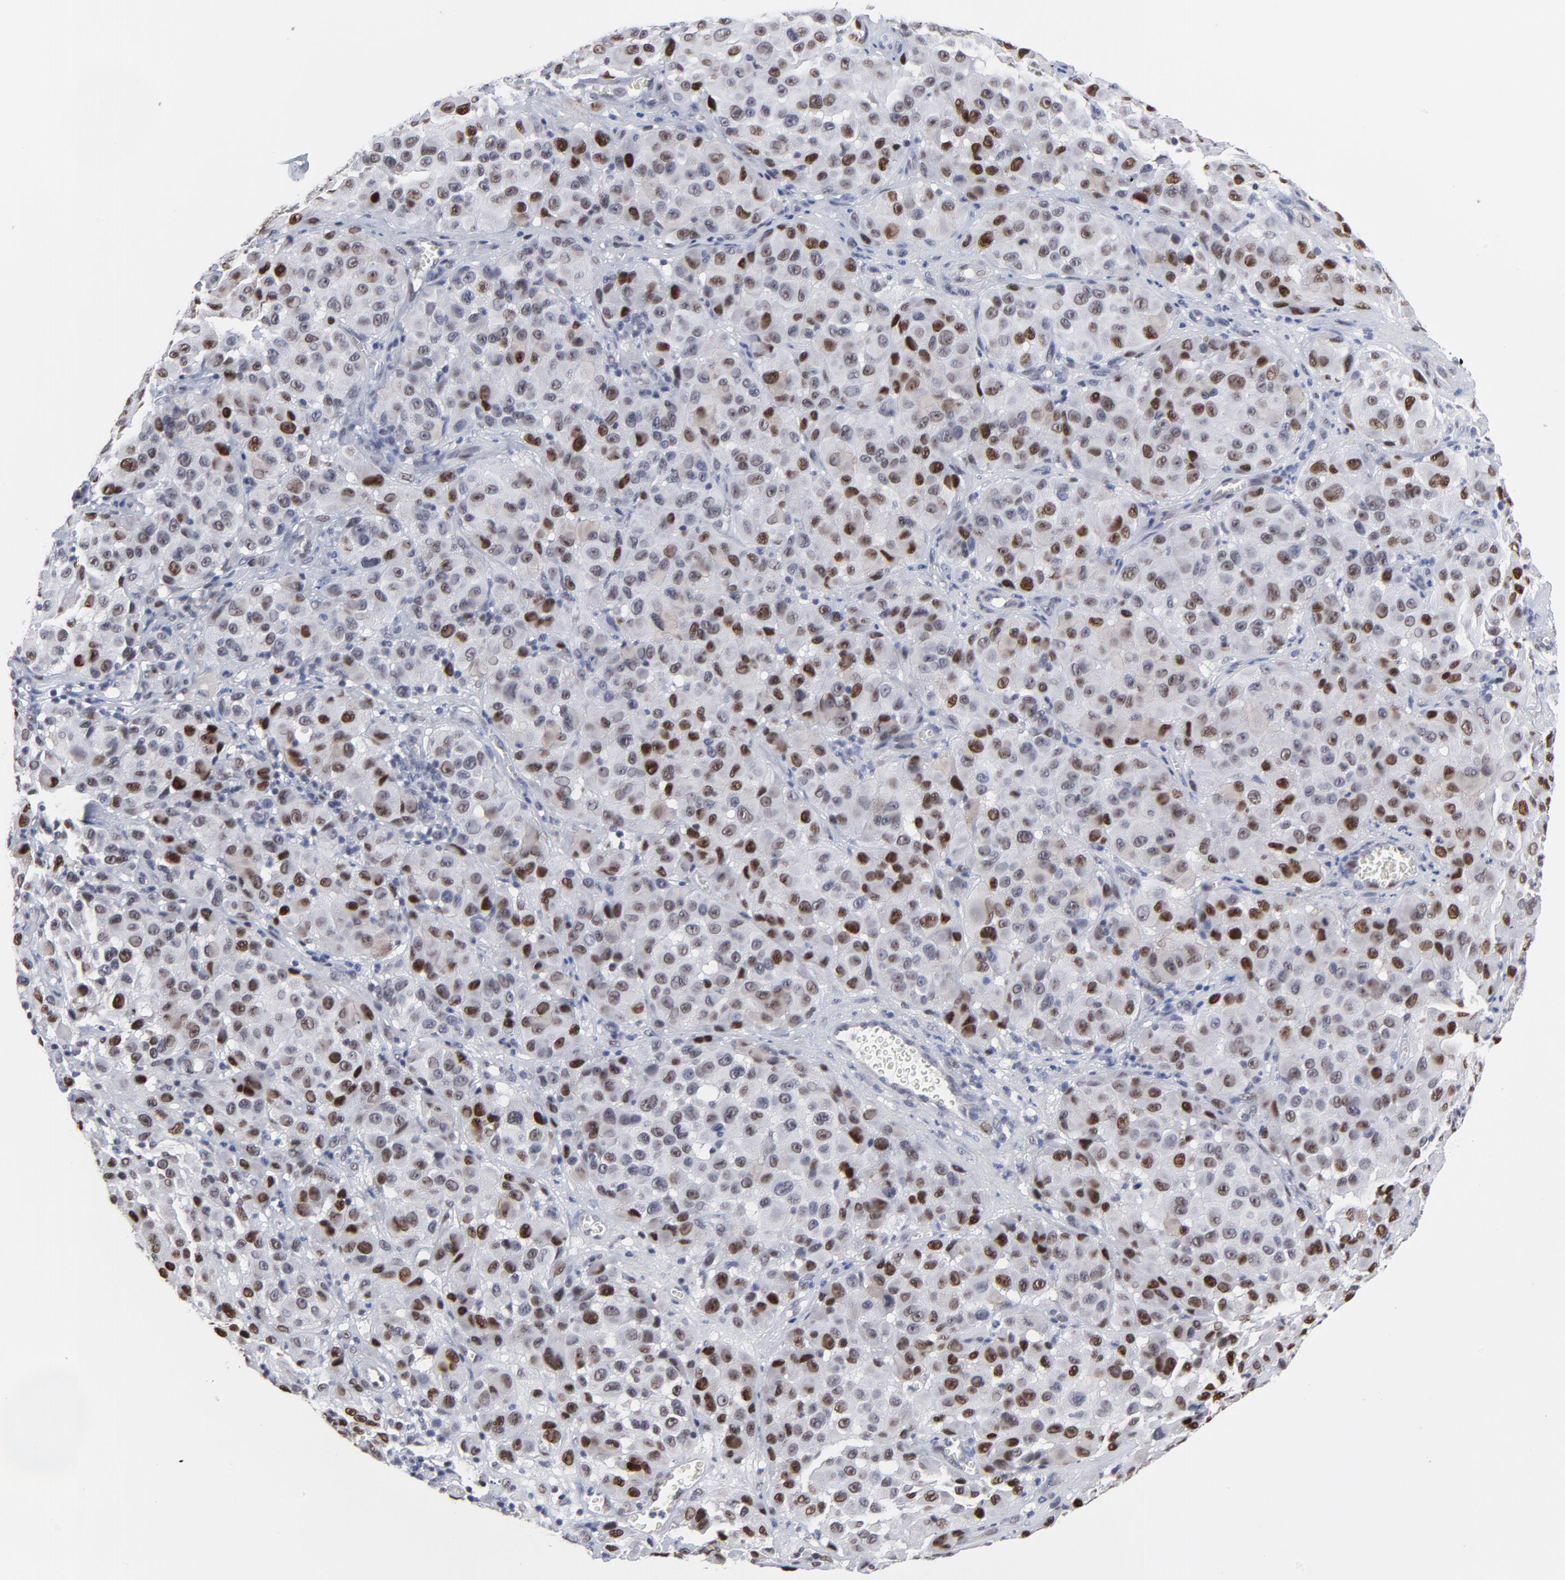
{"staining": {"intensity": "strong", "quantity": "25%-75%", "location": "nuclear"}, "tissue": "melanoma", "cell_type": "Tumor cells", "image_type": "cancer", "snomed": [{"axis": "morphology", "description": "Malignant melanoma, NOS"}, {"axis": "topography", "description": "Skin"}], "caption": "Immunohistochemistry (IHC) histopathology image of neoplastic tissue: malignant melanoma stained using immunohistochemistry shows high levels of strong protein expression localized specifically in the nuclear of tumor cells, appearing as a nuclear brown color.", "gene": "OGFOD1", "patient": {"sex": "female", "age": 21}}